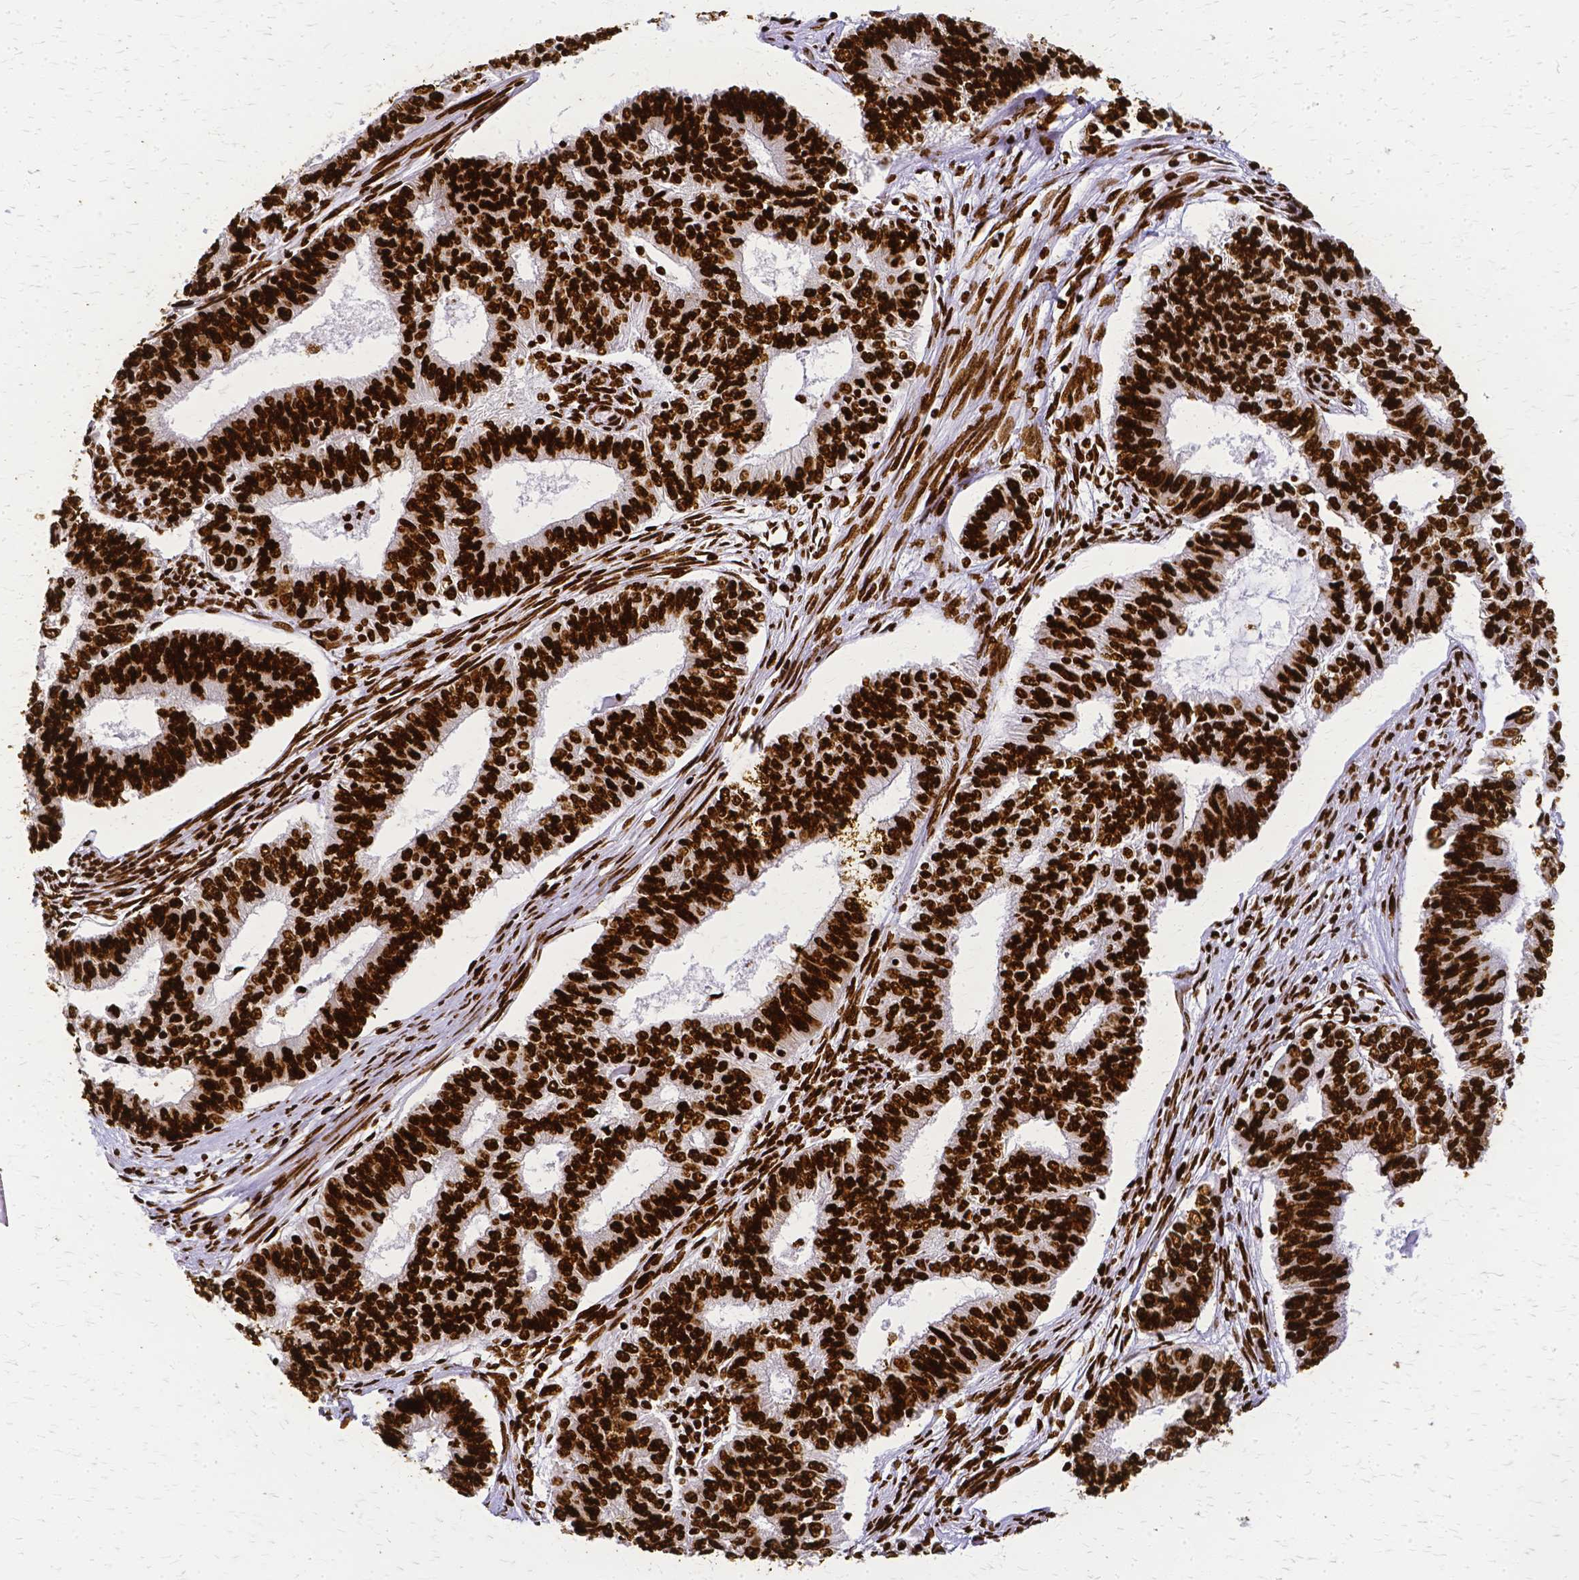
{"staining": {"intensity": "strong", "quantity": ">75%", "location": "nuclear"}, "tissue": "endometrial cancer", "cell_type": "Tumor cells", "image_type": "cancer", "snomed": [{"axis": "morphology", "description": "Adenocarcinoma, NOS"}, {"axis": "topography", "description": "Endometrium"}], "caption": "The immunohistochemical stain highlights strong nuclear staining in tumor cells of endometrial cancer (adenocarcinoma) tissue.", "gene": "SFPQ", "patient": {"sex": "female", "age": 62}}